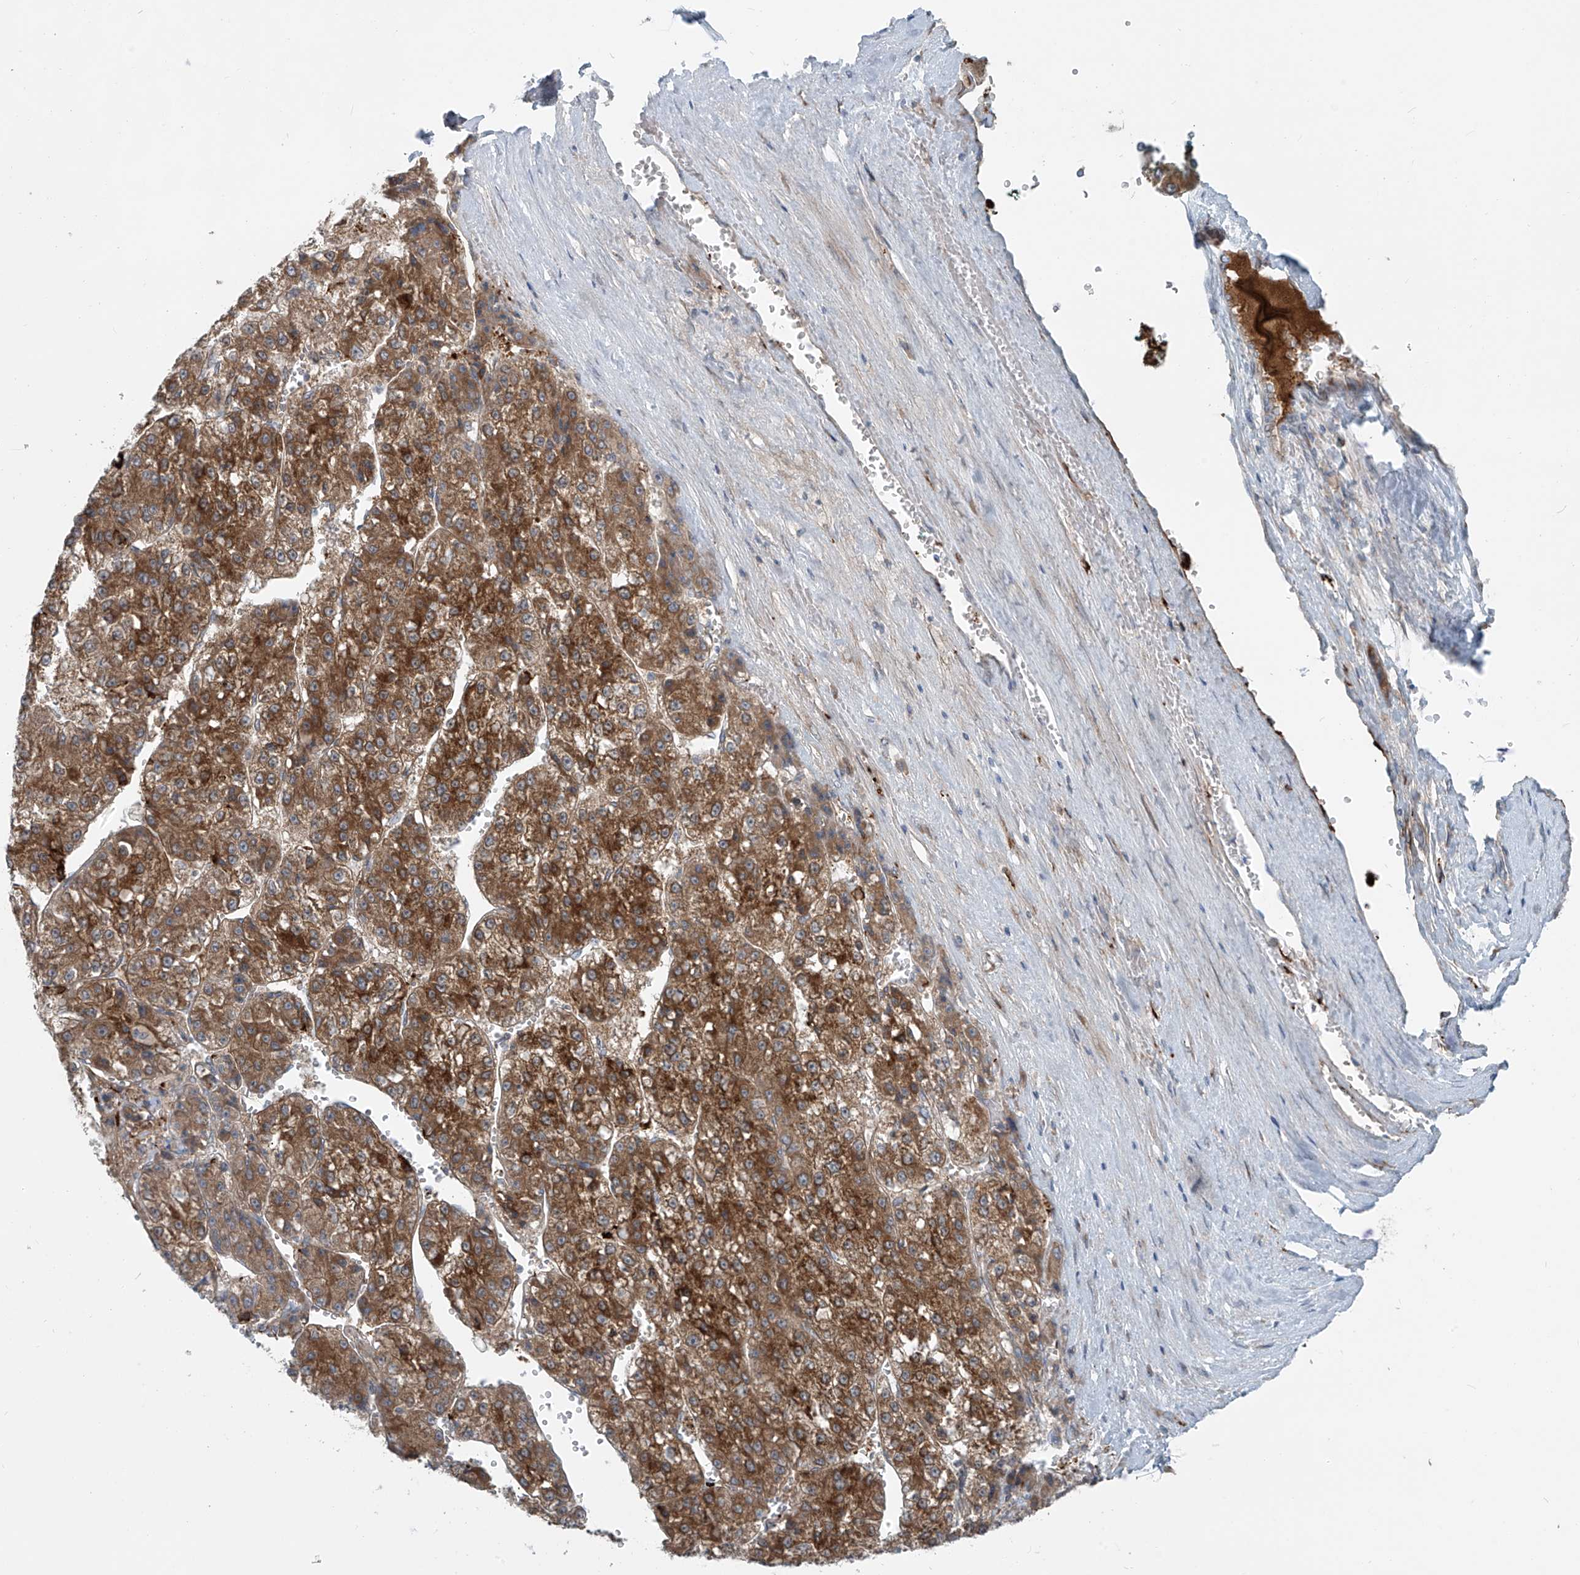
{"staining": {"intensity": "moderate", "quantity": ">75%", "location": "cytoplasmic/membranous"}, "tissue": "liver cancer", "cell_type": "Tumor cells", "image_type": "cancer", "snomed": [{"axis": "morphology", "description": "Carcinoma, Hepatocellular, NOS"}, {"axis": "topography", "description": "Liver"}], "caption": "Liver hepatocellular carcinoma tissue demonstrates moderate cytoplasmic/membranous expression in approximately >75% of tumor cells The protein of interest is stained brown, and the nuclei are stained in blue (DAB (3,3'-diaminobenzidine) IHC with brightfield microscopy, high magnification).", "gene": "LZTS3", "patient": {"sex": "female", "age": 73}}